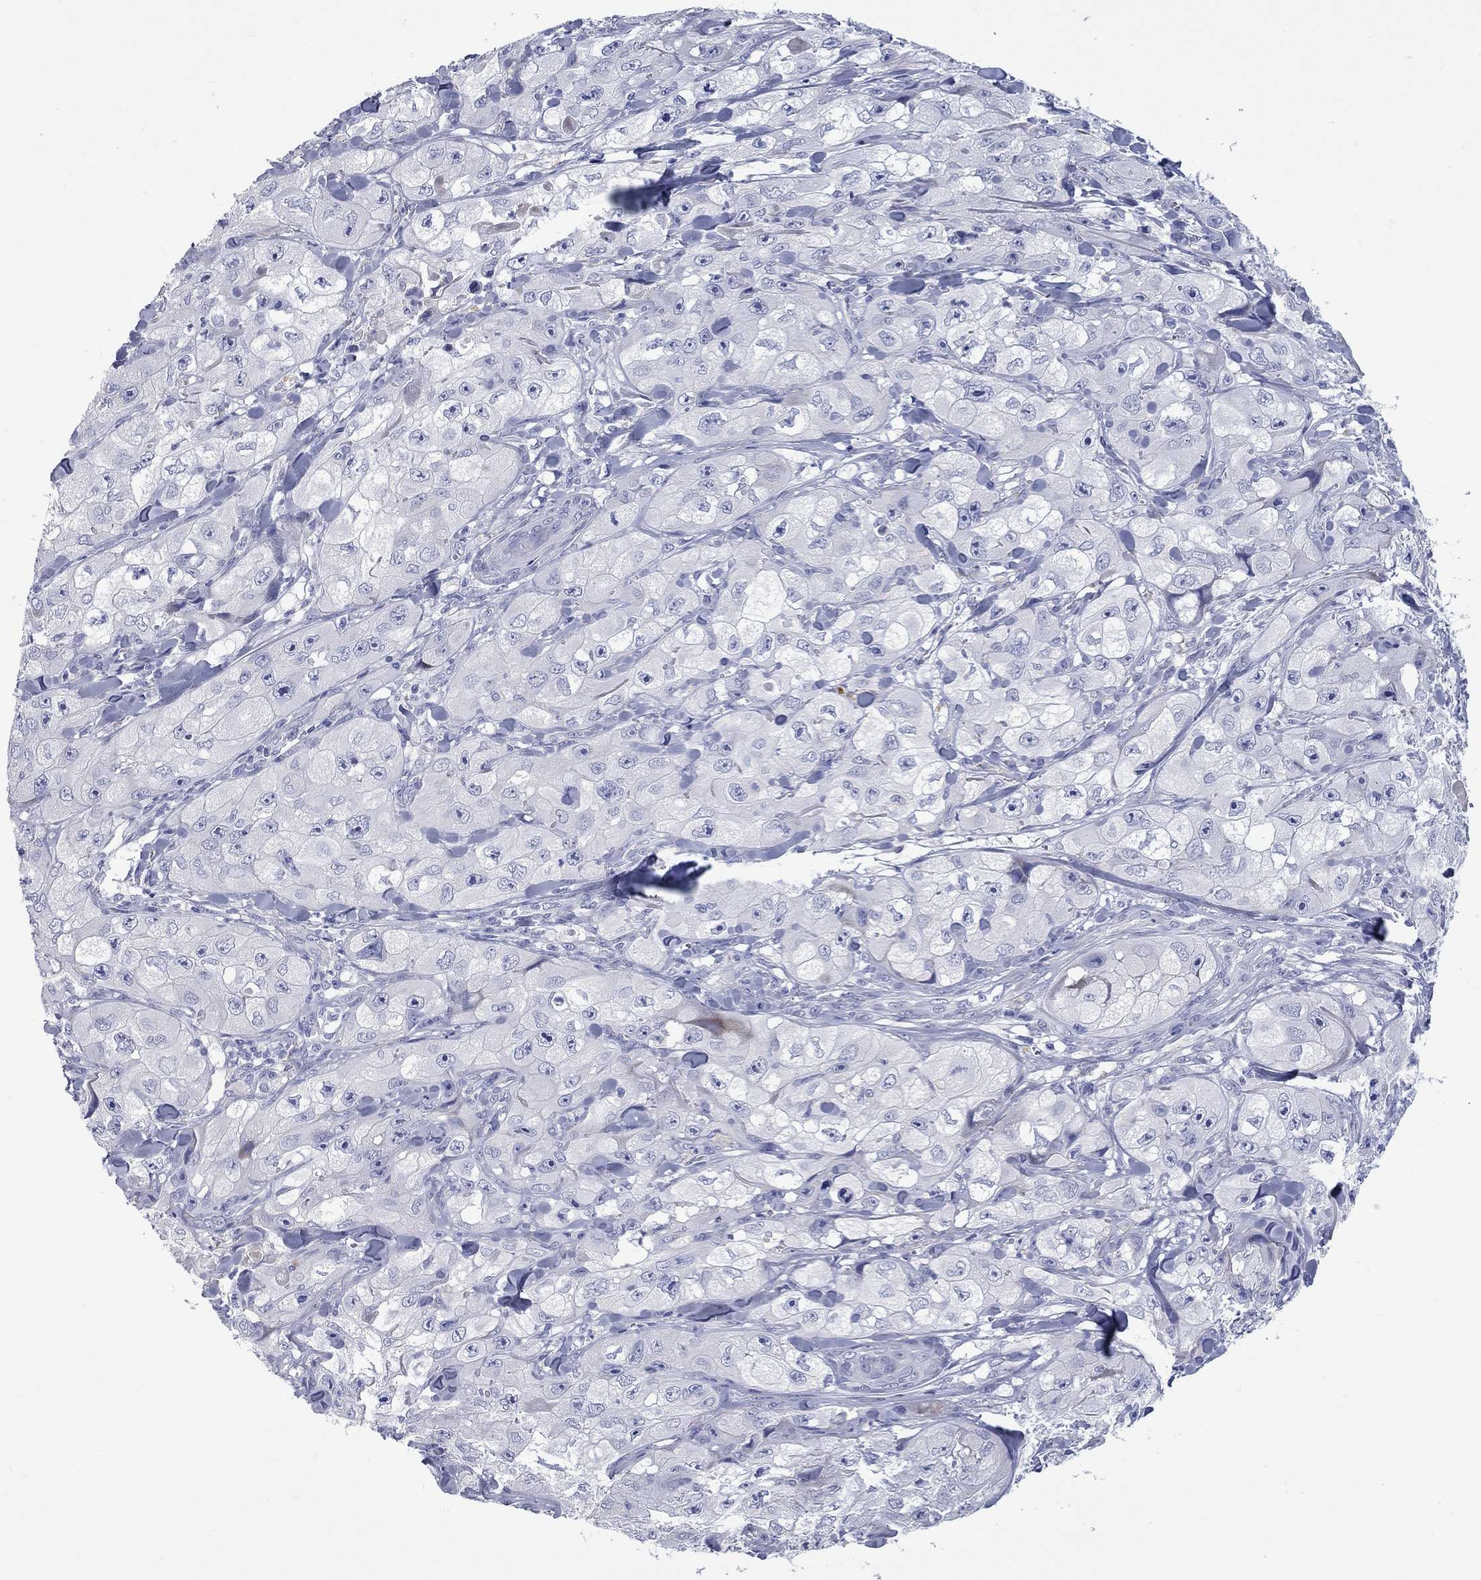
{"staining": {"intensity": "negative", "quantity": "none", "location": "none"}, "tissue": "skin cancer", "cell_type": "Tumor cells", "image_type": "cancer", "snomed": [{"axis": "morphology", "description": "Squamous cell carcinoma, NOS"}, {"axis": "topography", "description": "Skin"}, {"axis": "topography", "description": "Subcutis"}], "caption": "Tumor cells show no significant positivity in skin squamous cell carcinoma. (DAB immunohistochemistry (IHC) with hematoxylin counter stain).", "gene": "UNC119B", "patient": {"sex": "male", "age": 73}}